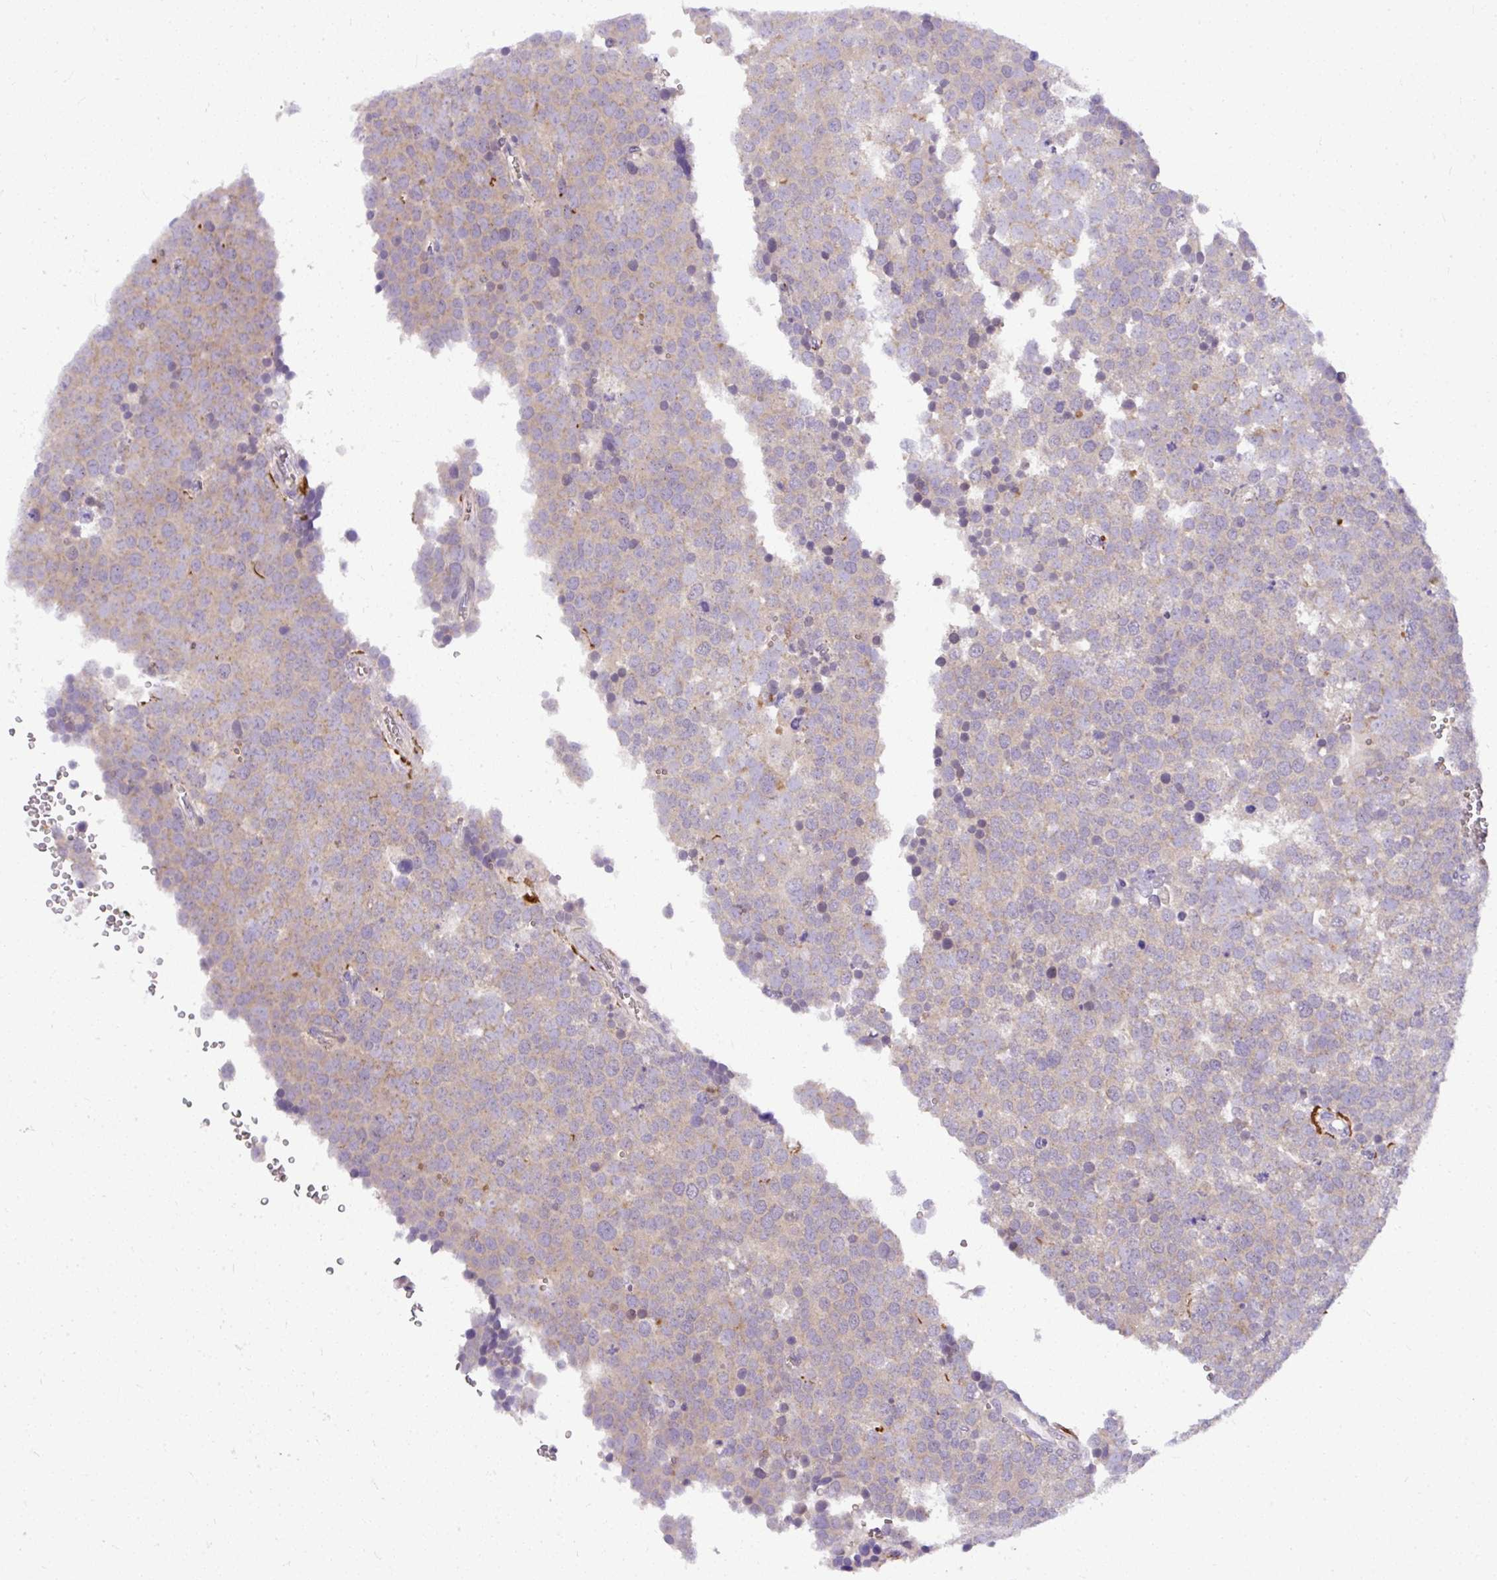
{"staining": {"intensity": "weak", "quantity": "25%-75%", "location": "cytoplasmic/membranous"}, "tissue": "testis cancer", "cell_type": "Tumor cells", "image_type": "cancer", "snomed": [{"axis": "morphology", "description": "Seminoma, NOS"}, {"axis": "topography", "description": "Testis"}], "caption": "An image showing weak cytoplasmic/membranous positivity in approximately 25%-75% of tumor cells in testis seminoma, as visualized by brown immunohistochemical staining.", "gene": "DEPDC5", "patient": {"sex": "male", "age": 71}}